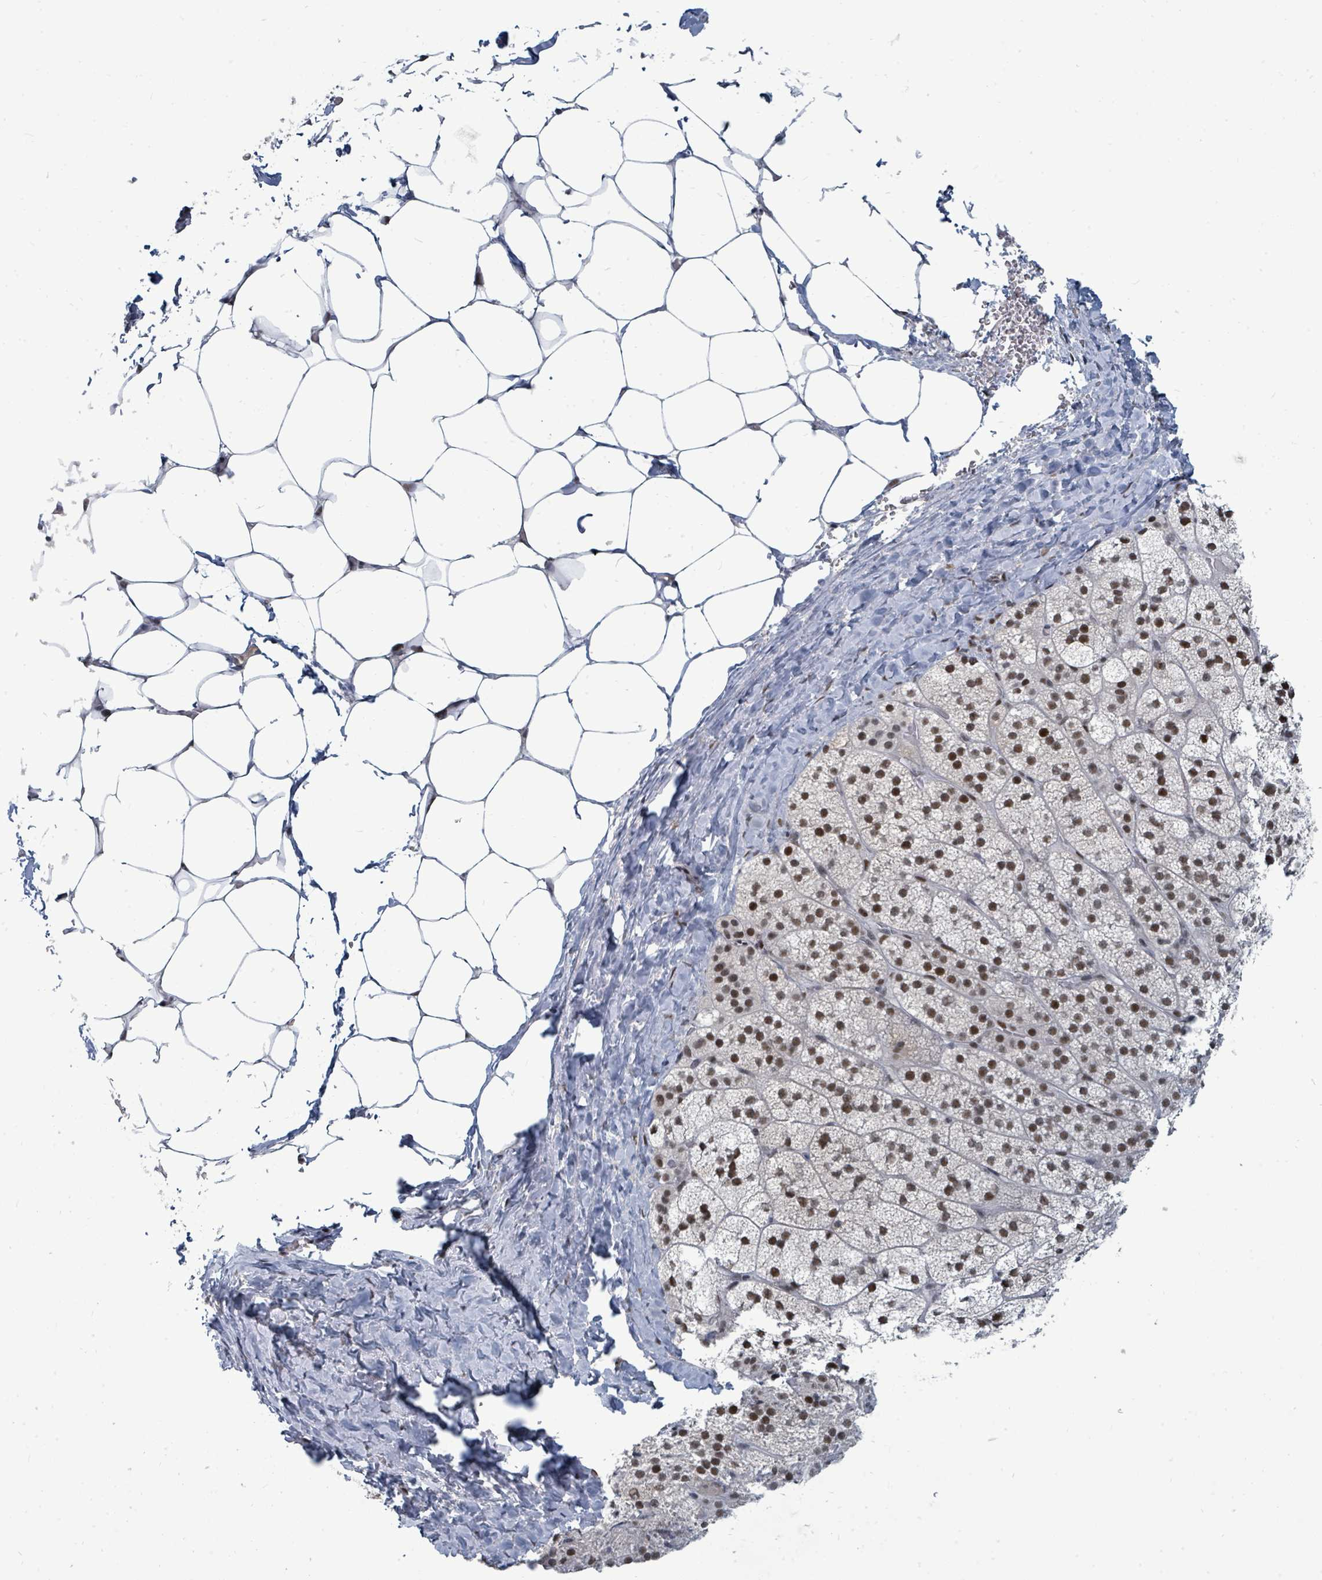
{"staining": {"intensity": "moderate", "quantity": ">75%", "location": "nuclear"}, "tissue": "adrenal gland", "cell_type": "Glandular cells", "image_type": "normal", "snomed": [{"axis": "morphology", "description": "Normal tissue, NOS"}, {"axis": "topography", "description": "Adrenal gland"}], "caption": "A brown stain labels moderate nuclear expression of a protein in glandular cells of unremarkable adrenal gland. The staining is performed using DAB brown chromogen to label protein expression. The nuclei are counter-stained blue using hematoxylin.", "gene": "UCK1", "patient": {"sex": "female", "age": 58}}